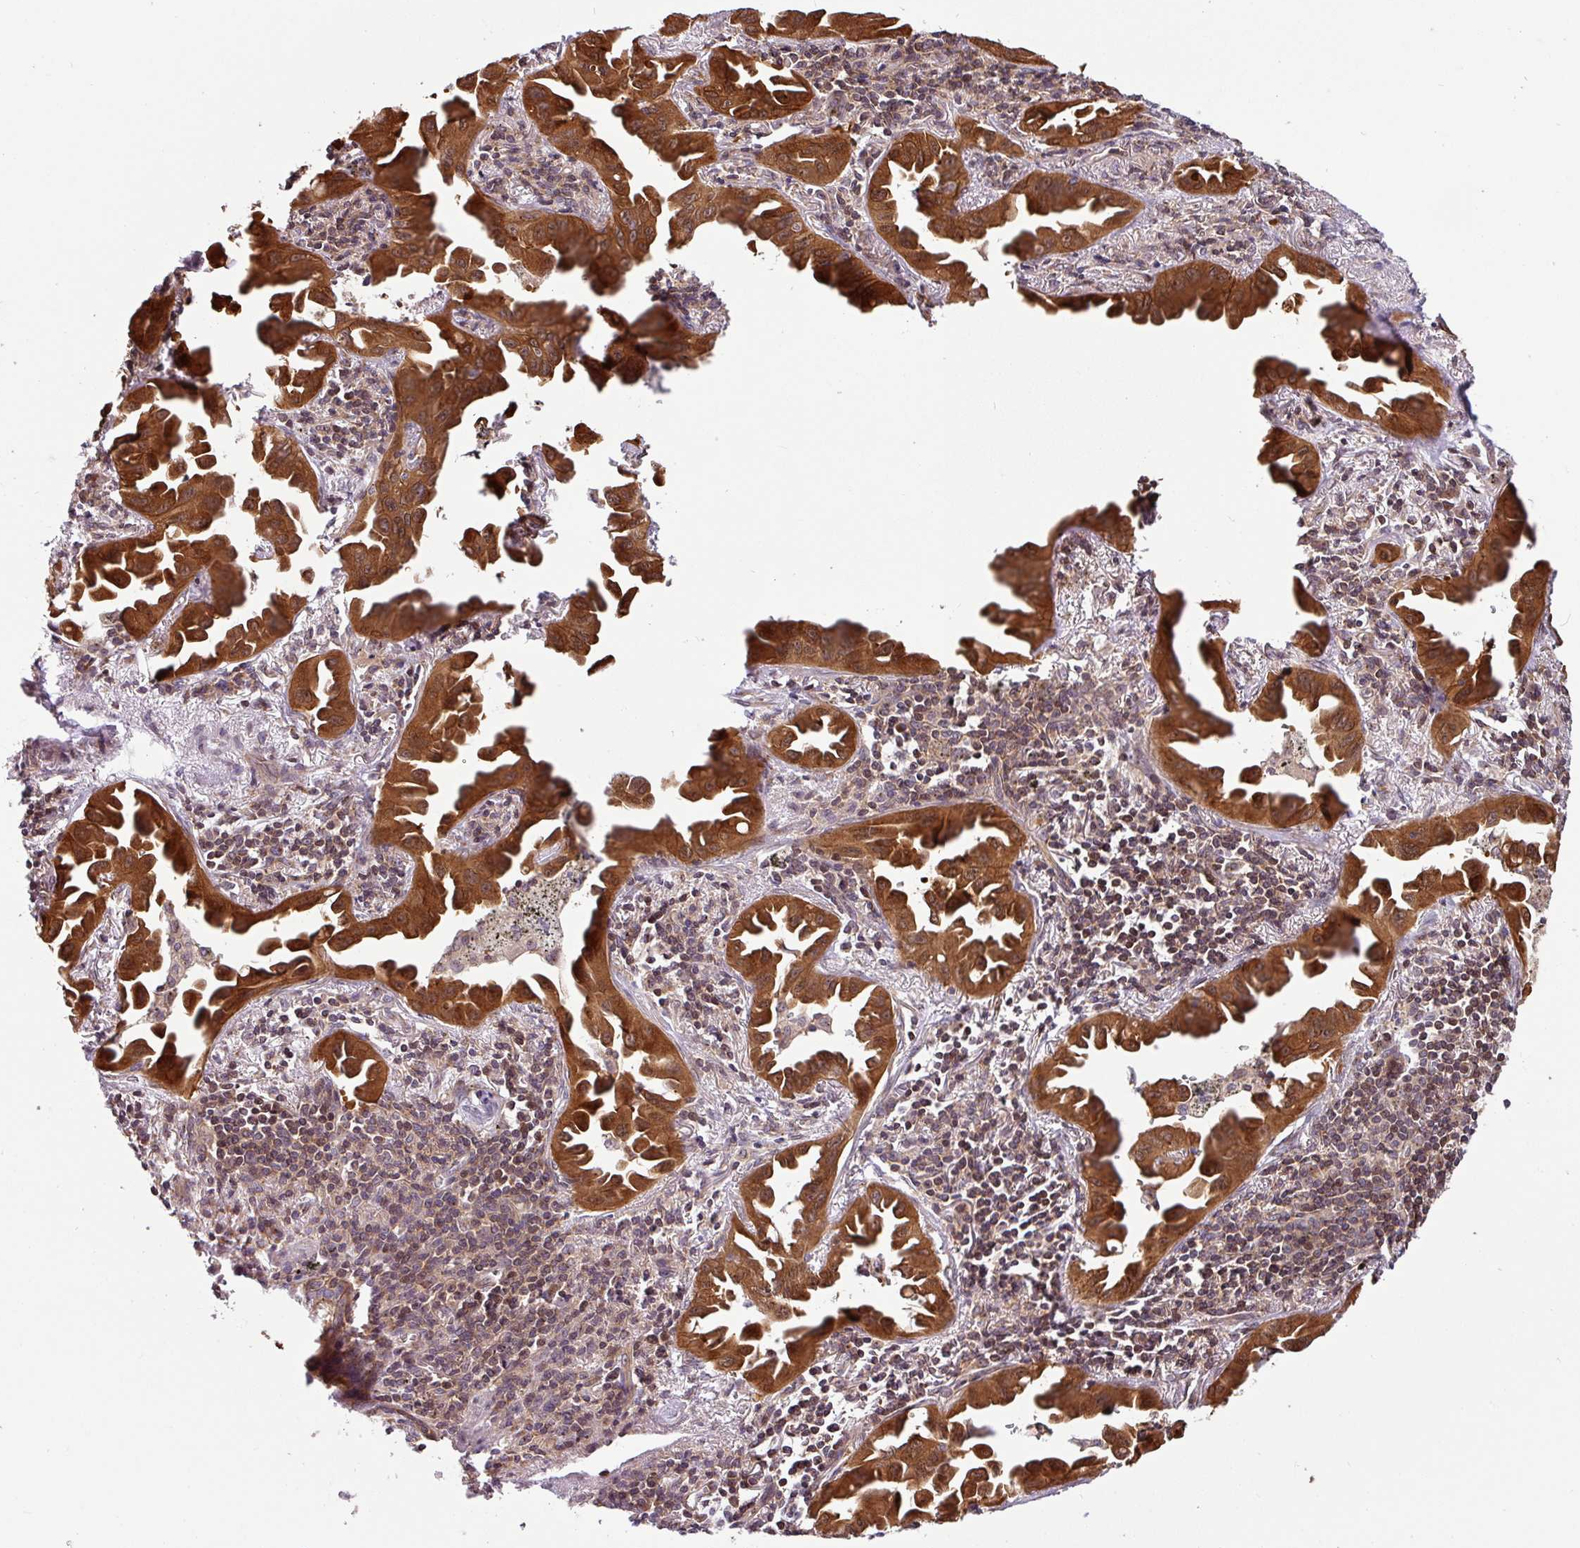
{"staining": {"intensity": "strong", "quantity": ">75%", "location": "cytoplasmic/membranous,nuclear"}, "tissue": "lung cancer", "cell_type": "Tumor cells", "image_type": "cancer", "snomed": [{"axis": "morphology", "description": "Adenocarcinoma, NOS"}, {"axis": "topography", "description": "Lung"}], "caption": "Protein expression analysis of human adenocarcinoma (lung) reveals strong cytoplasmic/membranous and nuclear positivity in approximately >75% of tumor cells.", "gene": "SHB", "patient": {"sex": "male", "age": 68}}